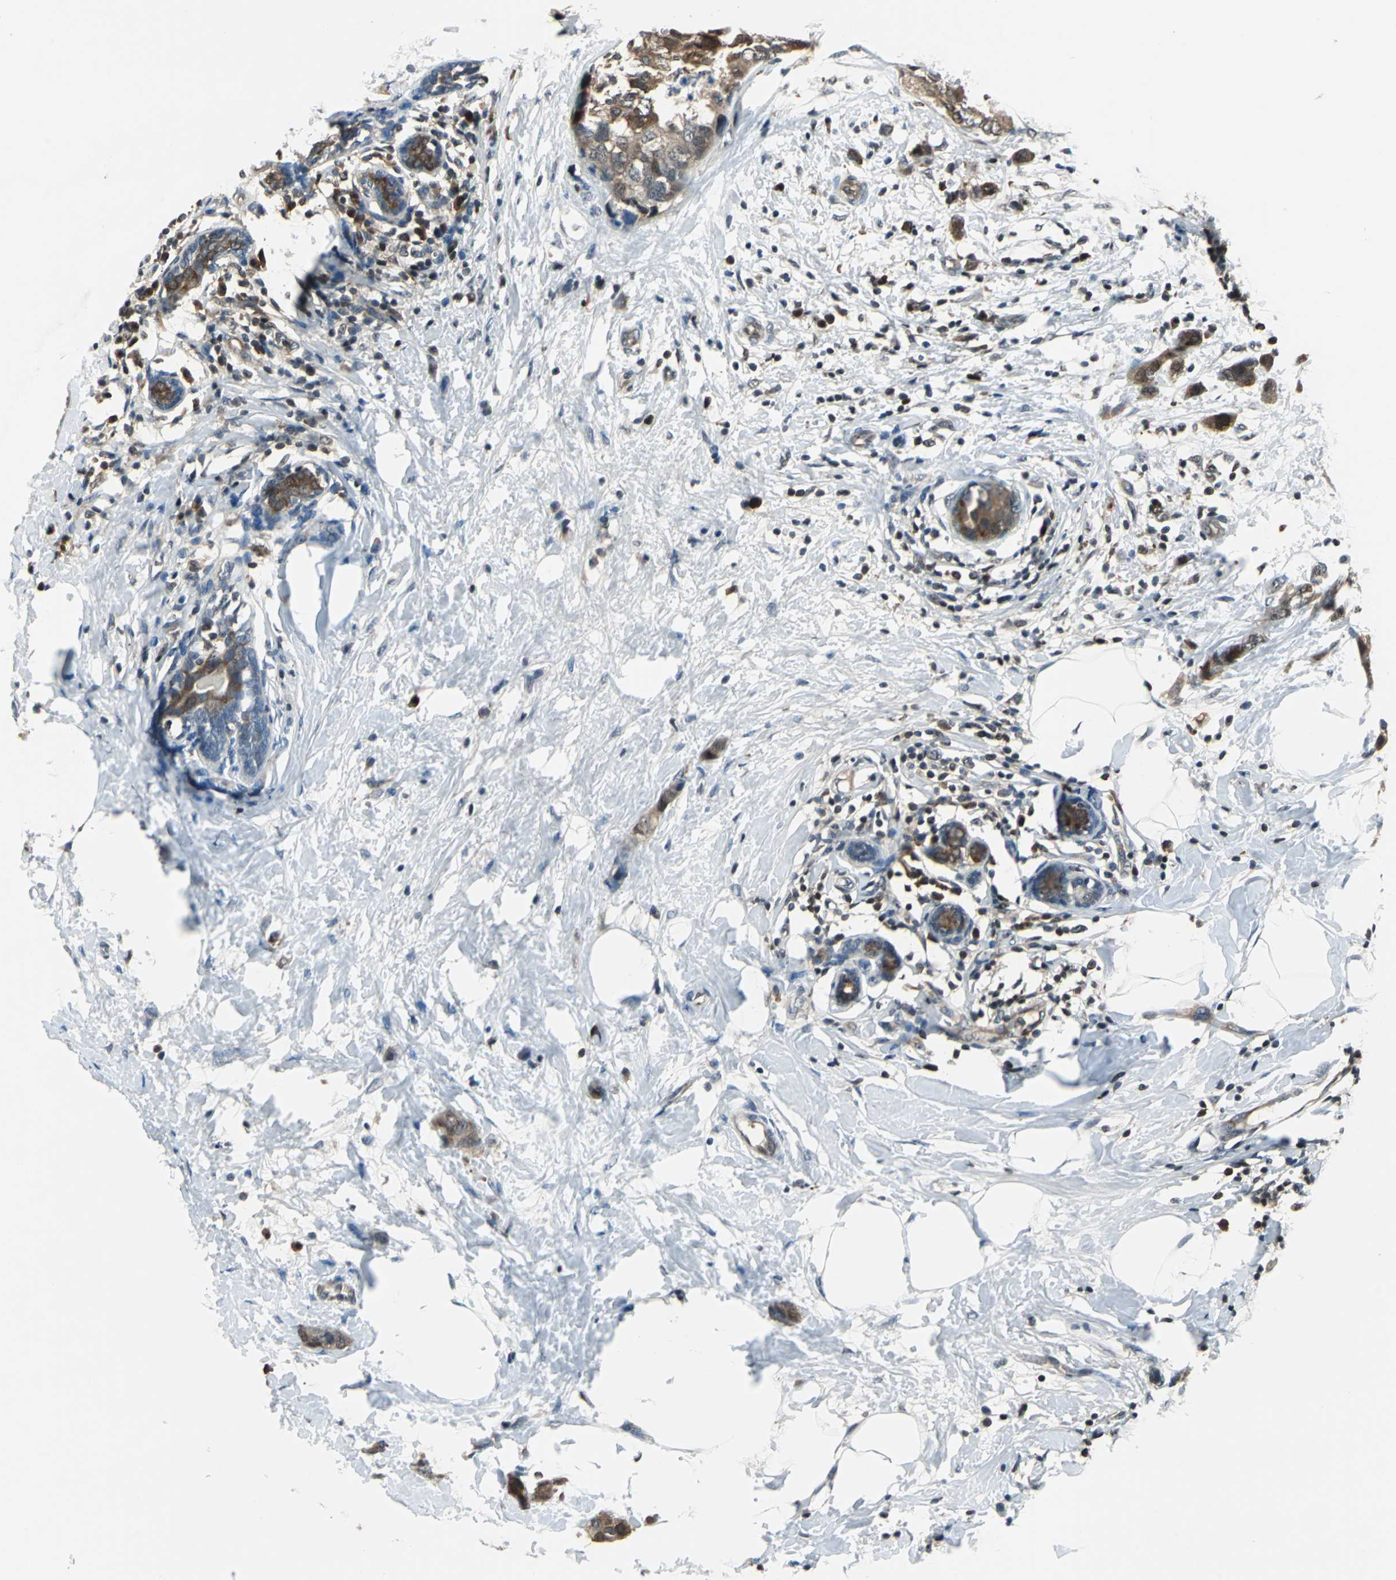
{"staining": {"intensity": "moderate", "quantity": ">75%", "location": "cytoplasmic/membranous,nuclear"}, "tissue": "breast cancer", "cell_type": "Tumor cells", "image_type": "cancer", "snomed": [{"axis": "morphology", "description": "Normal tissue, NOS"}, {"axis": "morphology", "description": "Duct carcinoma"}, {"axis": "topography", "description": "Breast"}], "caption": "Immunohistochemical staining of breast cancer shows moderate cytoplasmic/membranous and nuclear protein expression in approximately >75% of tumor cells. The staining was performed using DAB (3,3'-diaminobenzidine), with brown indicating positive protein expression. Nuclei are stained blue with hematoxylin.", "gene": "PSME1", "patient": {"sex": "female", "age": 50}}